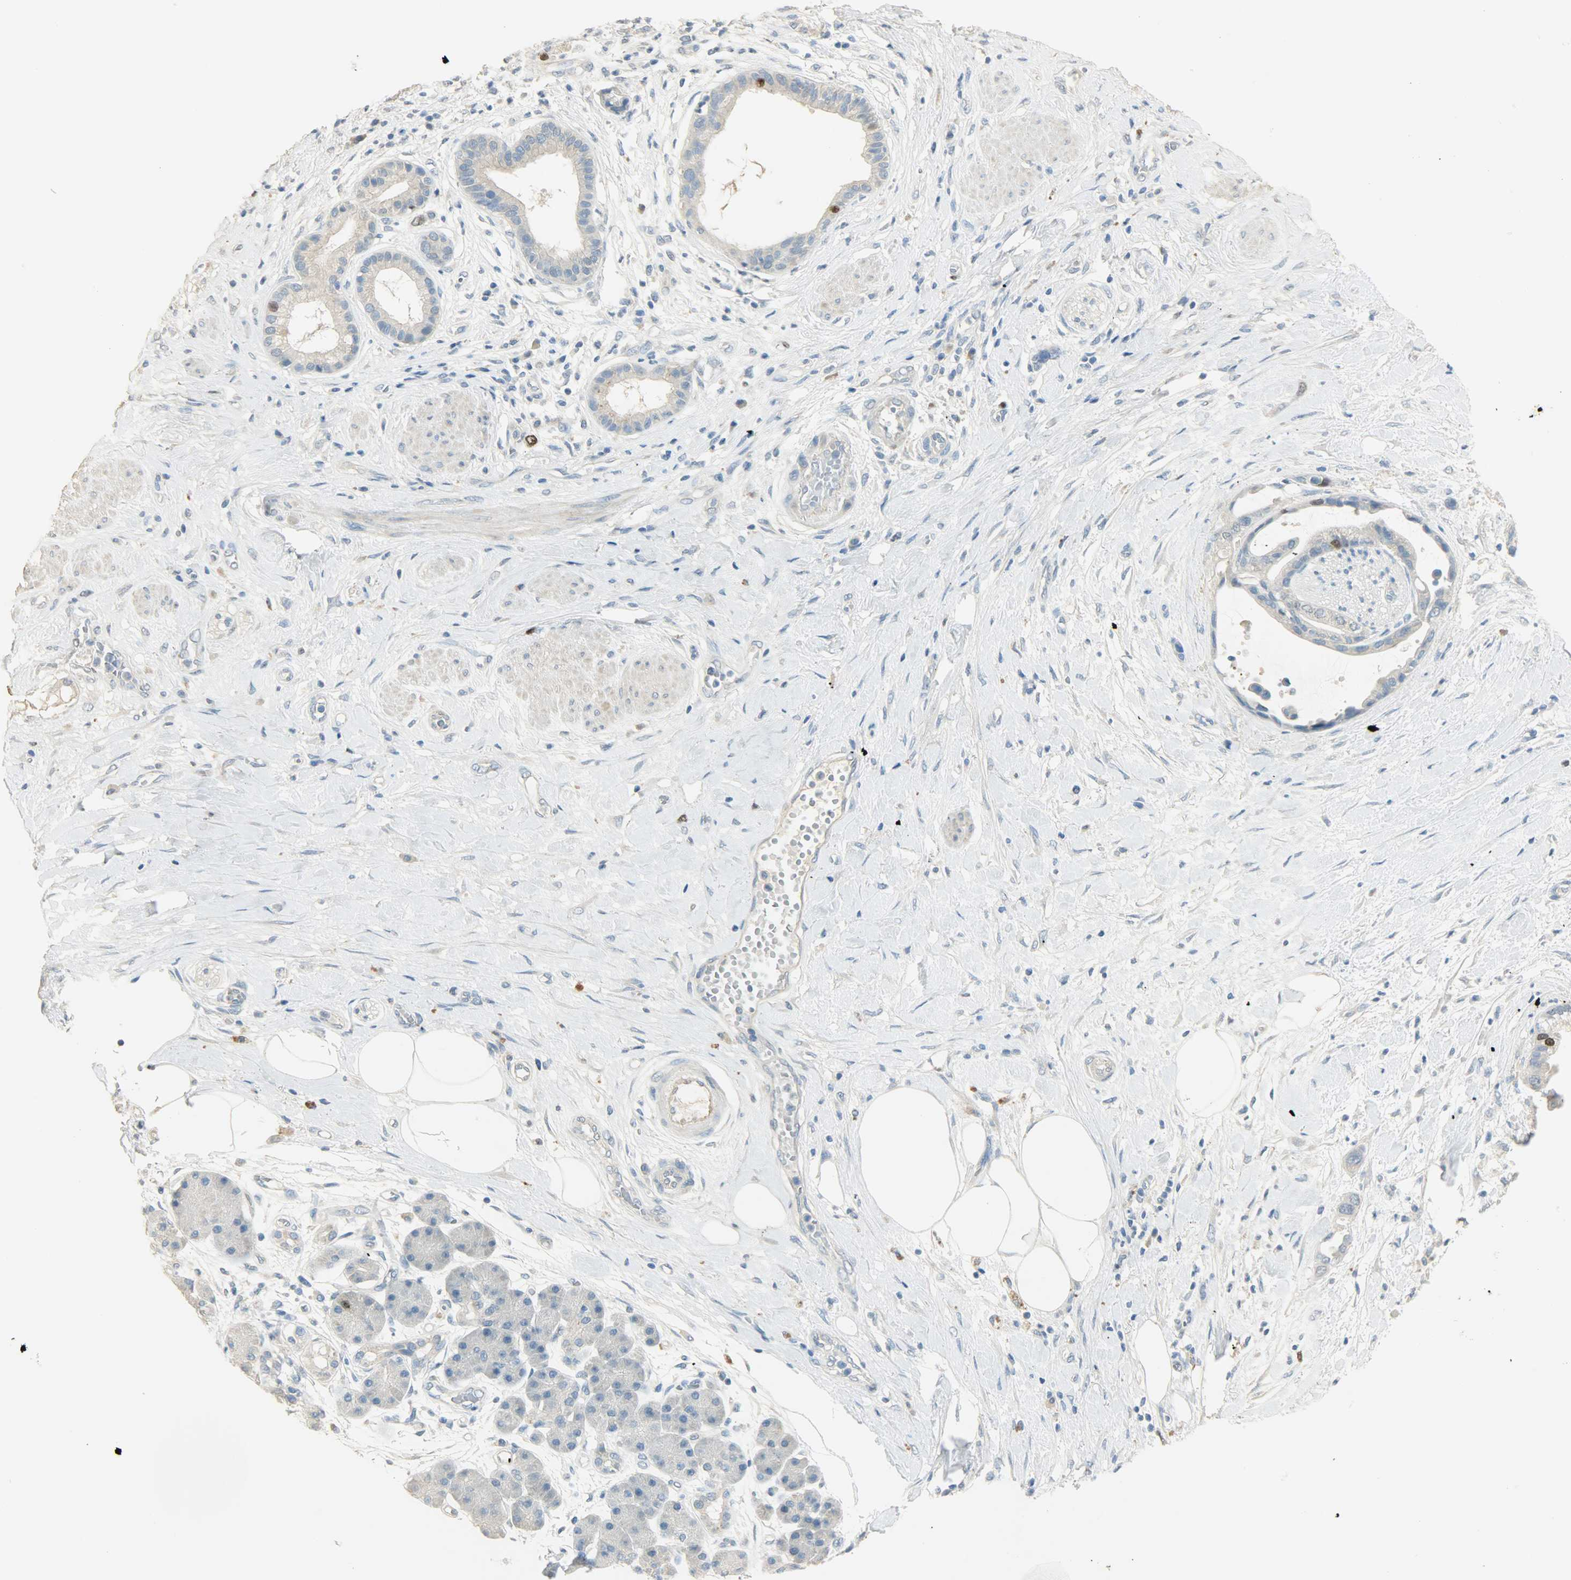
{"staining": {"intensity": "strong", "quantity": "<25%", "location": "cytoplasmic/membranous,nuclear"}, "tissue": "pancreatic cancer", "cell_type": "Tumor cells", "image_type": "cancer", "snomed": [{"axis": "morphology", "description": "Adenocarcinoma, NOS"}, {"axis": "morphology", "description": "Adenocarcinoma, metastatic, NOS"}, {"axis": "topography", "description": "Lymph node"}, {"axis": "topography", "description": "Pancreas"}, {"axis": "topography", "description": "Duodenum"}], "caption": "Protein staining by IHC exhibits strong cytoplasmic/membranous and nuclear staining in about <25% of tumor cells in pancreatic cancer (metastatic adenocarcinoma).", "gene": "TPX2", "patient": {"sex": "female", "age": 64}}